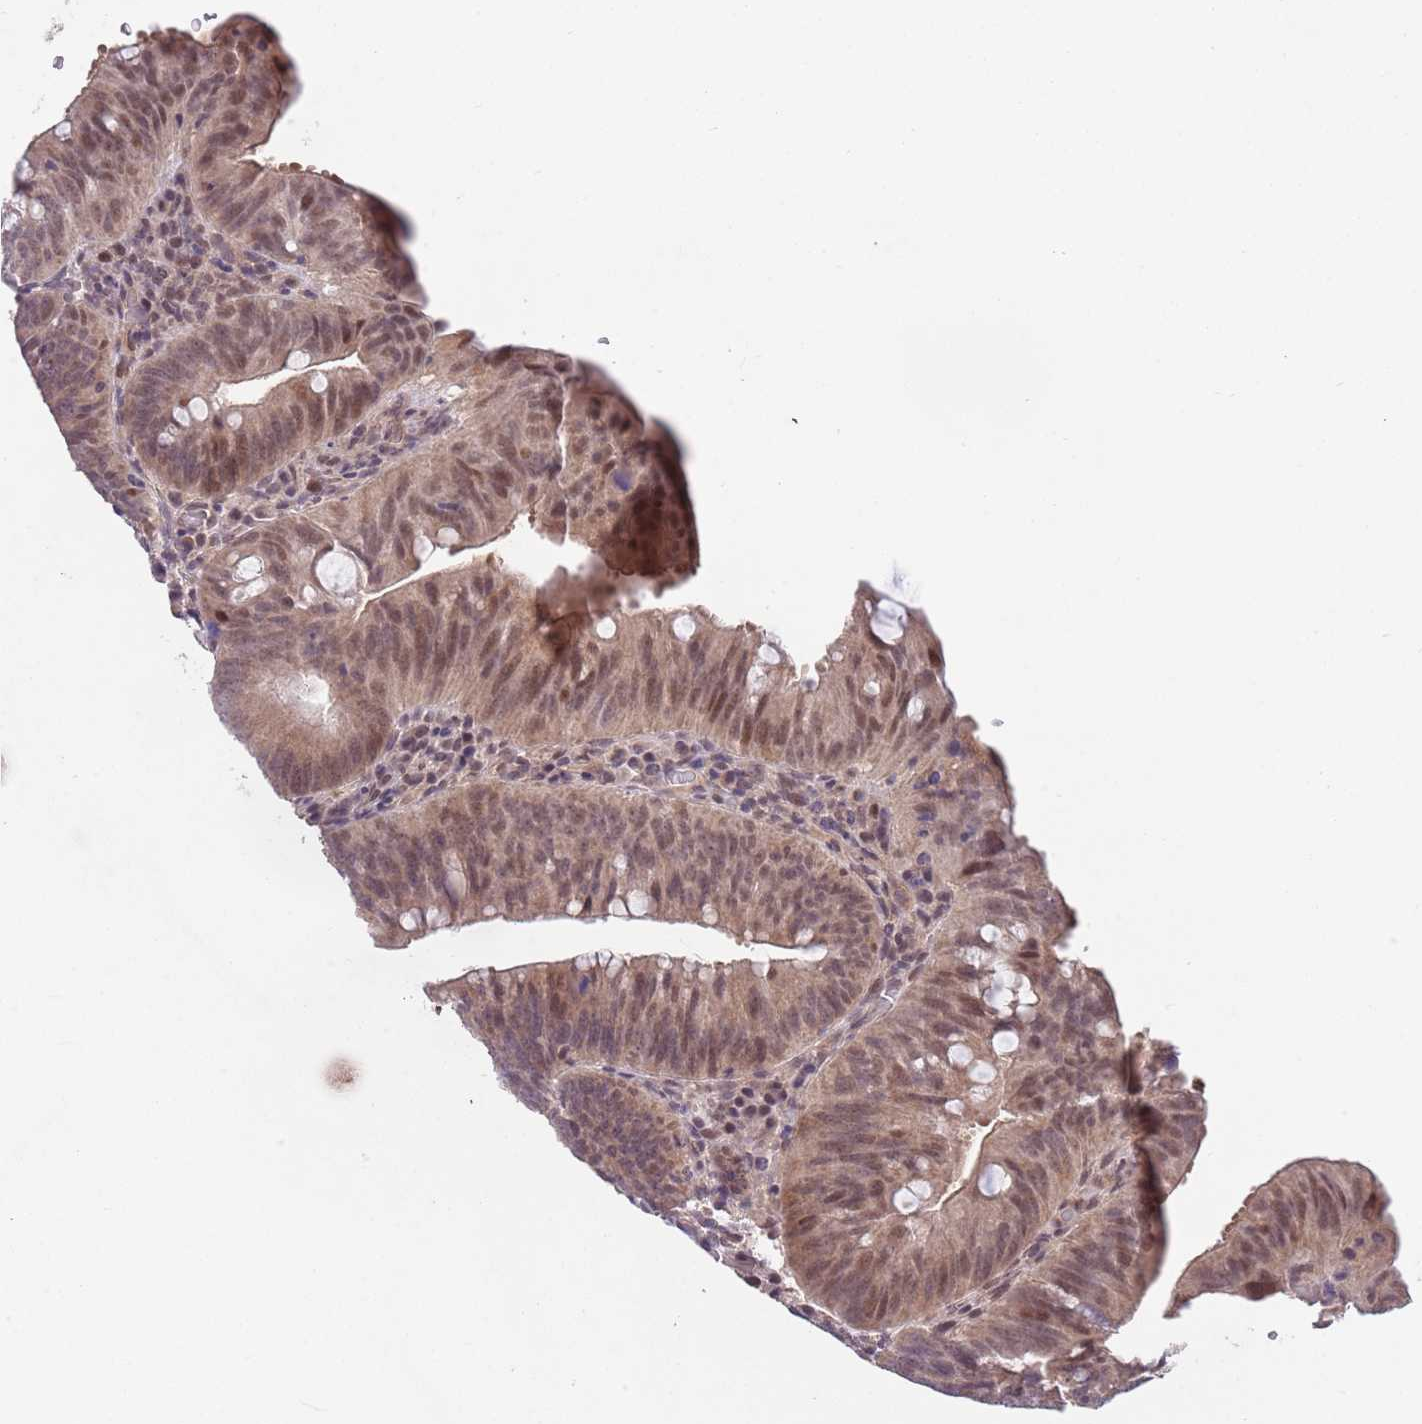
{"staining": {"intensity": "weak", "quantity": ">75%", "location": "cytoplasmic/membranous,nuclear"}, "tissue": "colorectal cancer", "cell_type": "Tumor cells", "image_type": "cancer", "snomed": [{"axis": "morphology", "description": "Adenocarcinoma, NOS"}, {"axis": "topography", "description": "Rectum"}], "caption": "Colorectal cancer stained for a protein (brown) shows weak cytoplasmic/membranous and nuclear positive staining in approximately >75% of tumor cells.", "gene": "MEI1", "patient": {"sex": "female", "age": 75}}